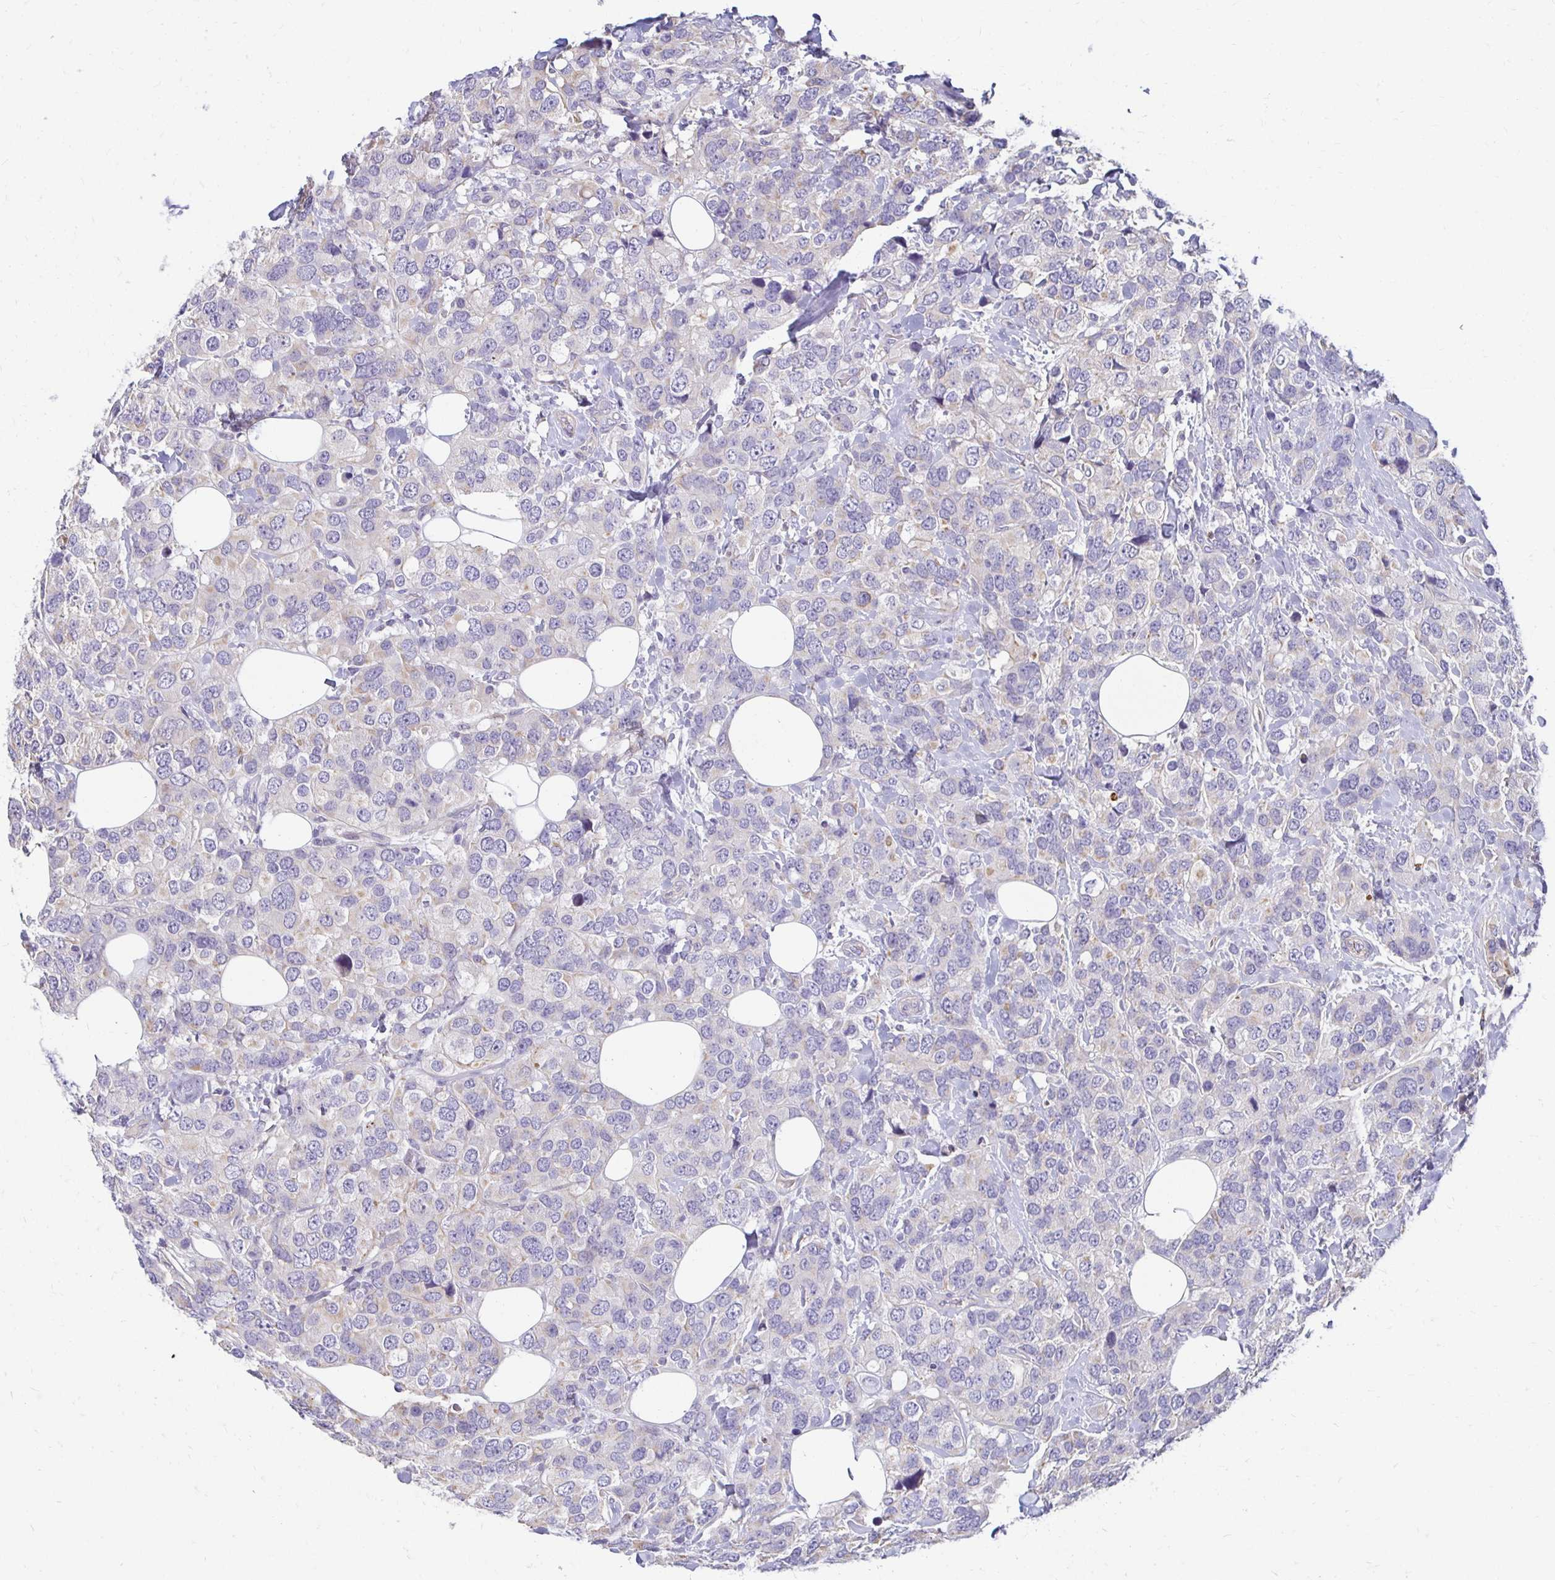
{"staining": {"intensity": "negative", "quantity": "none", "location": "none"}, "tissue": "breast cancer", "cell_type": "Tumor cells", "image_type": "cancer", "snomed": [{"axis": "morphology", "description": "Lobular carcinoma"}, {"axis": "topography", "description": "Breast"}], "caption": "Immunohistochemistry histopathology image of lobular carcinoma (breast) stained for a protein (brown), which displays no expression in tumor cells.", "gene": "AKAP6", "patient": {"sex": "female", "age": 59}}